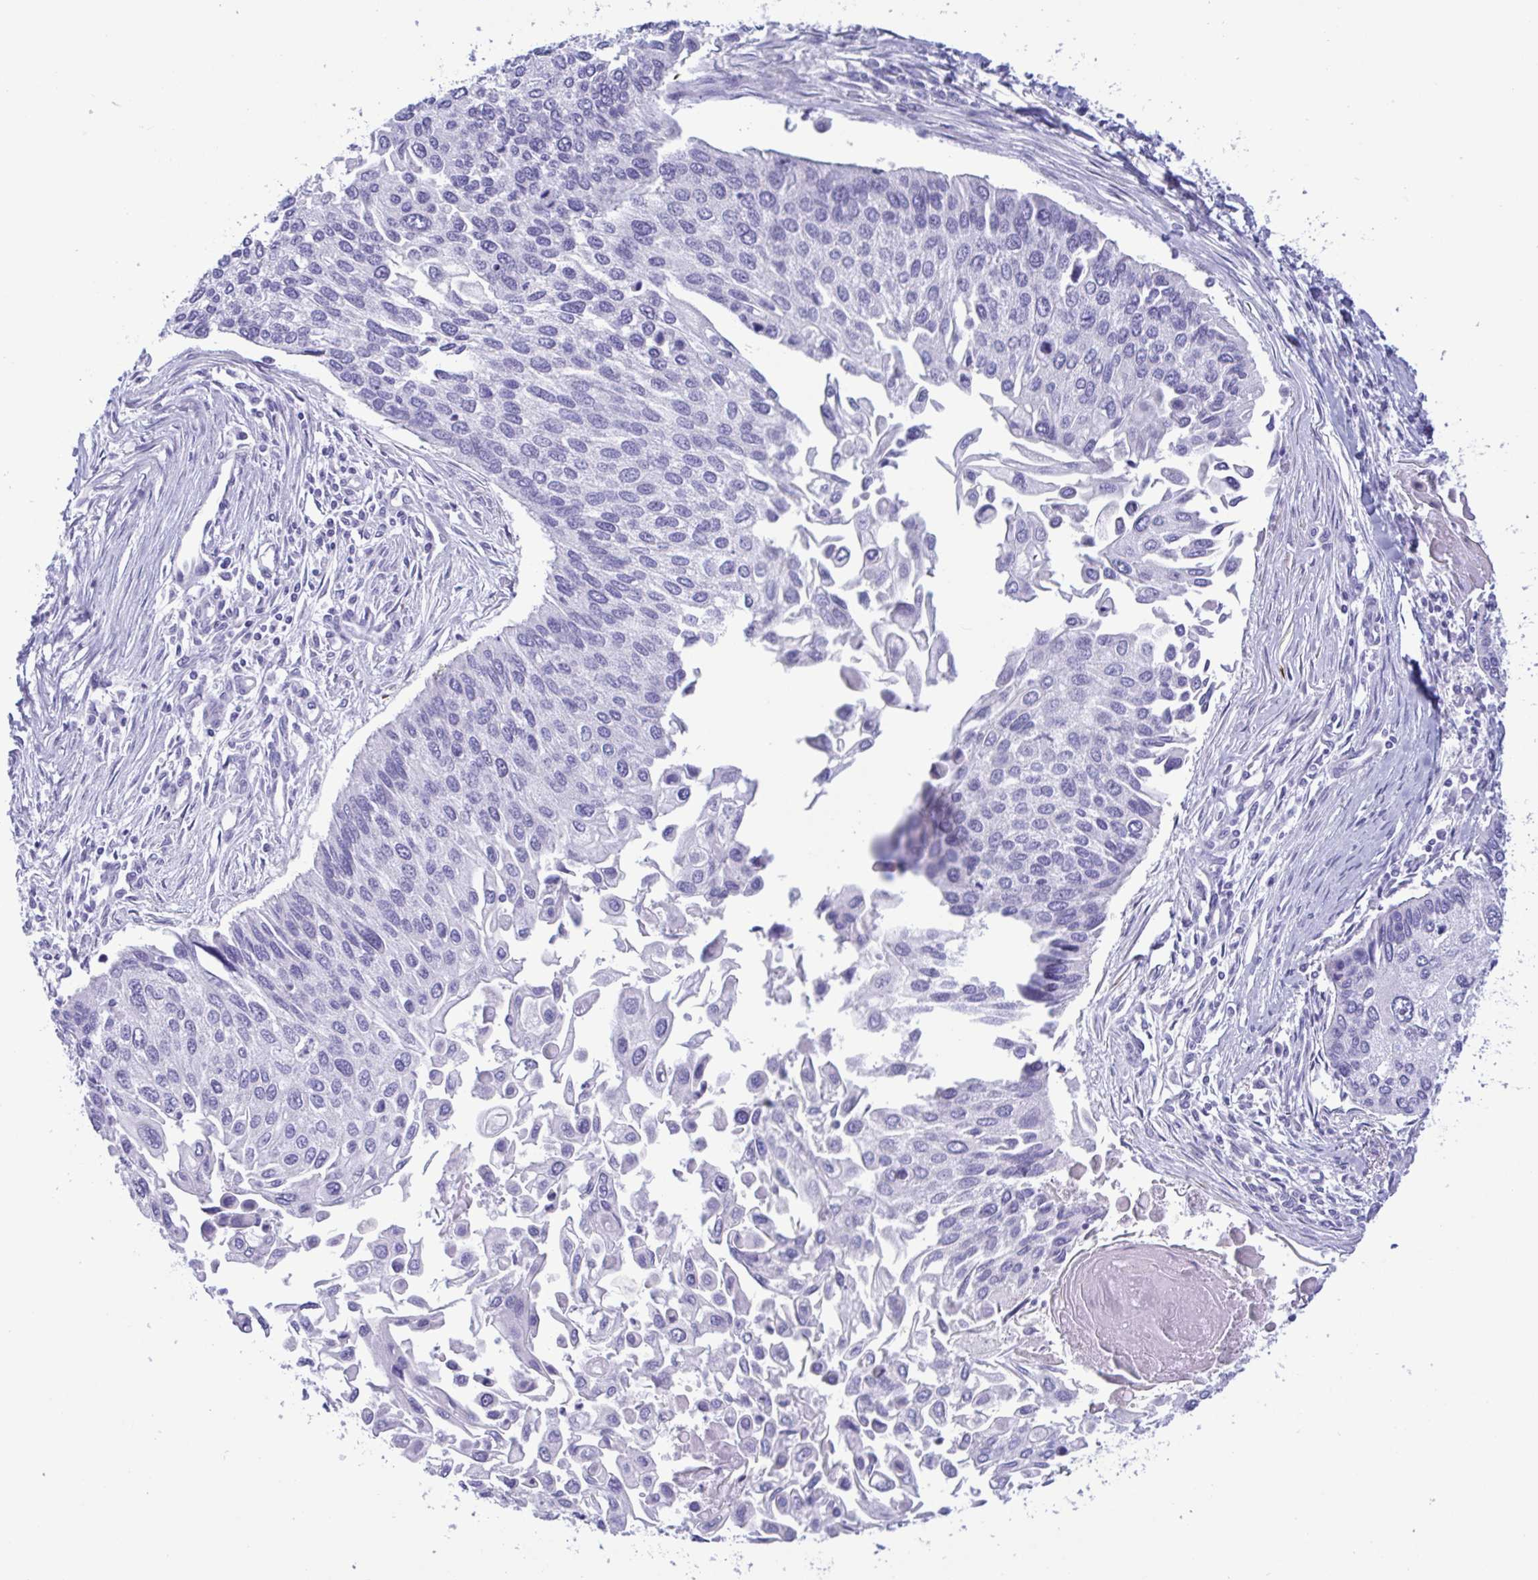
{"staining": {"intensity": "negative", "quantity": "none", "location": "none"}, "tissue": "lung cancer", "cell_type": "Tumor cells", "image_type": "cancer", "snomed": [{"axis": "morphology", "description": "Squamous cell carcinoma, NOS"}, {"axis": "morphology", "description": "Squamous cell carcinoma, metastatic, NOS"}, {"axis": "topography", "description": "Lung"}], "caption": "IHC histopathology image of neoplastic tissue: human lung cancer (squamous cell carcinoma) stained with DAB (3,3'-diaminobenzidine) shows no significant protein staining in tumor cells.", "gene": "MYL7", "patient": {"sex": "male", "age": 63}}